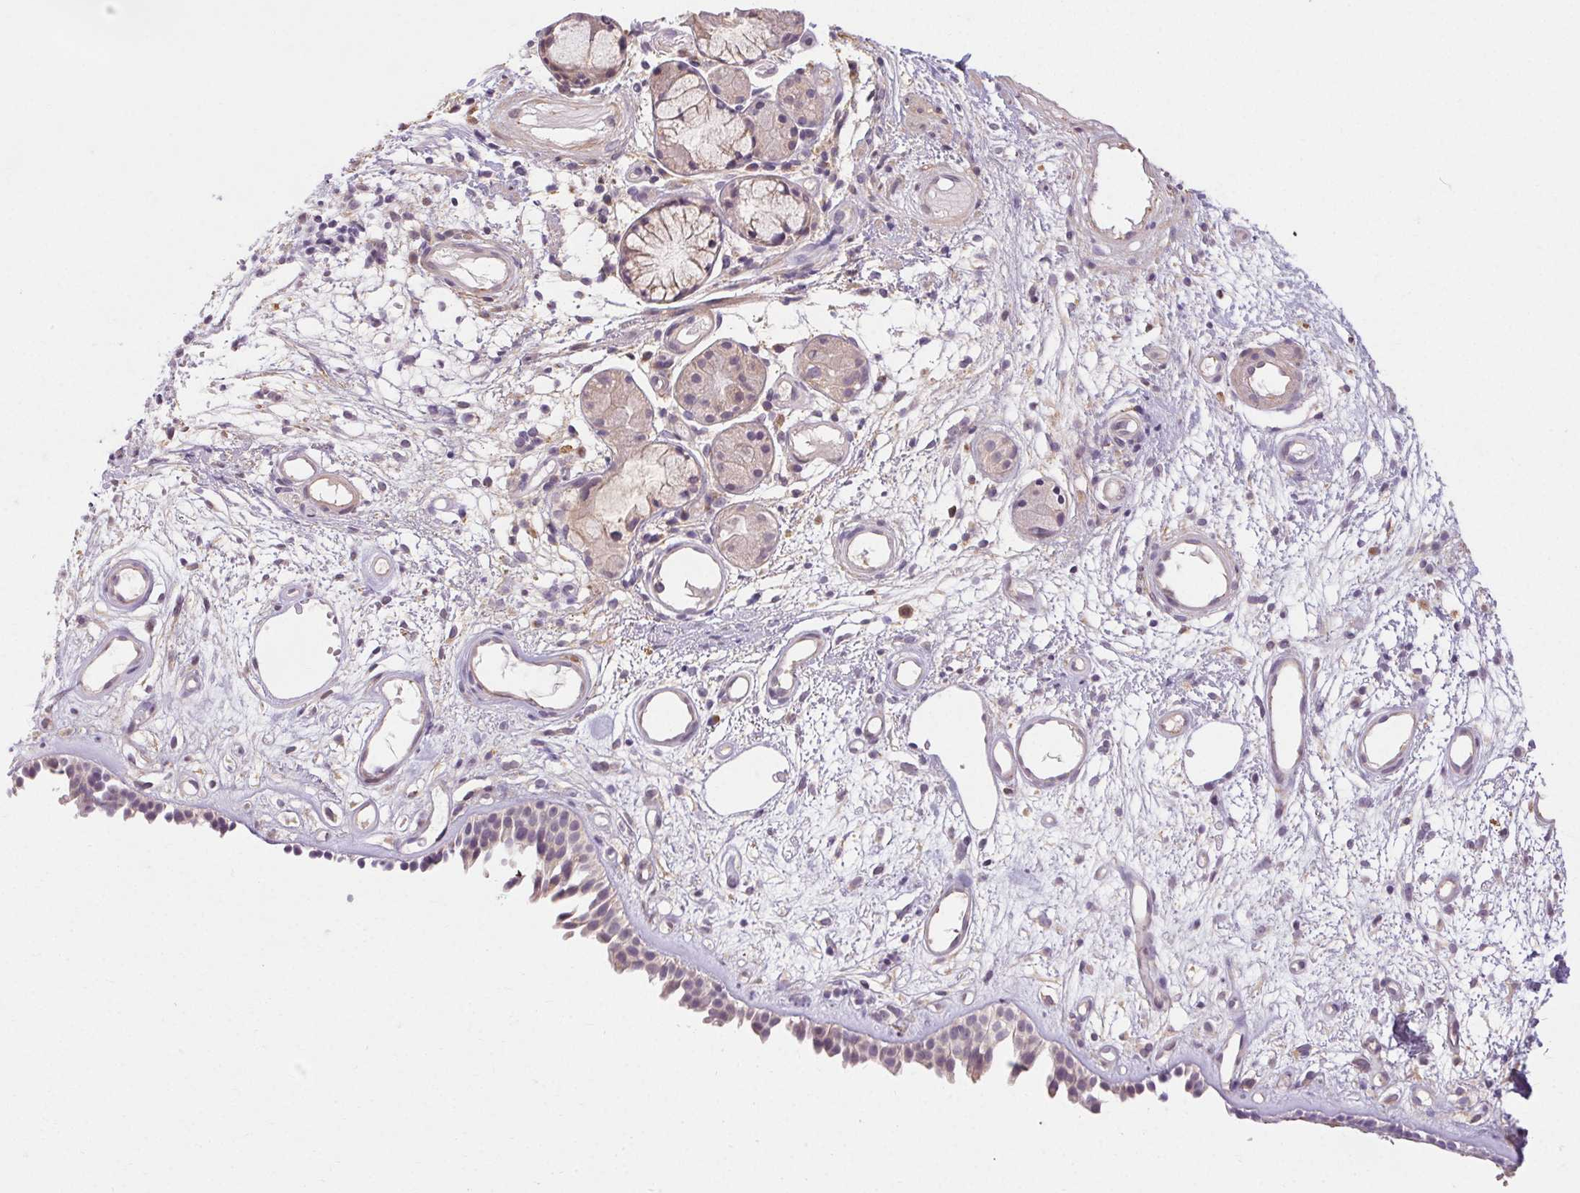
{"staining": {"intensity": "weak", "quantity": "25%-75%", "location": "cytoplasmic/membranous"}, "tissue": "nasopharynx", "cell_type": "Respiratory epithelial cells", "image_type": "normal", "snomed": [{"axis": "morphology", "description": "Normal tissue, NOS"}, {"axis": "morphology", "description": "Inflammation, NOS"}, {"axis": "topography", "description": "Nasopharynx"}], "caption": "DAB immunohistochemical staining of unremarkable nasopharynx reveals weak cytoplasmic/membranous protein staining in about 25%-75% of respiratory epithelial cells. The protein is stained brown, and the nuclei are stained in blue (DAB IHC with brightfield microscopy, high magnification).", "gene": "TMEM52B", "patient": {"sex": "male", "age": 54}}